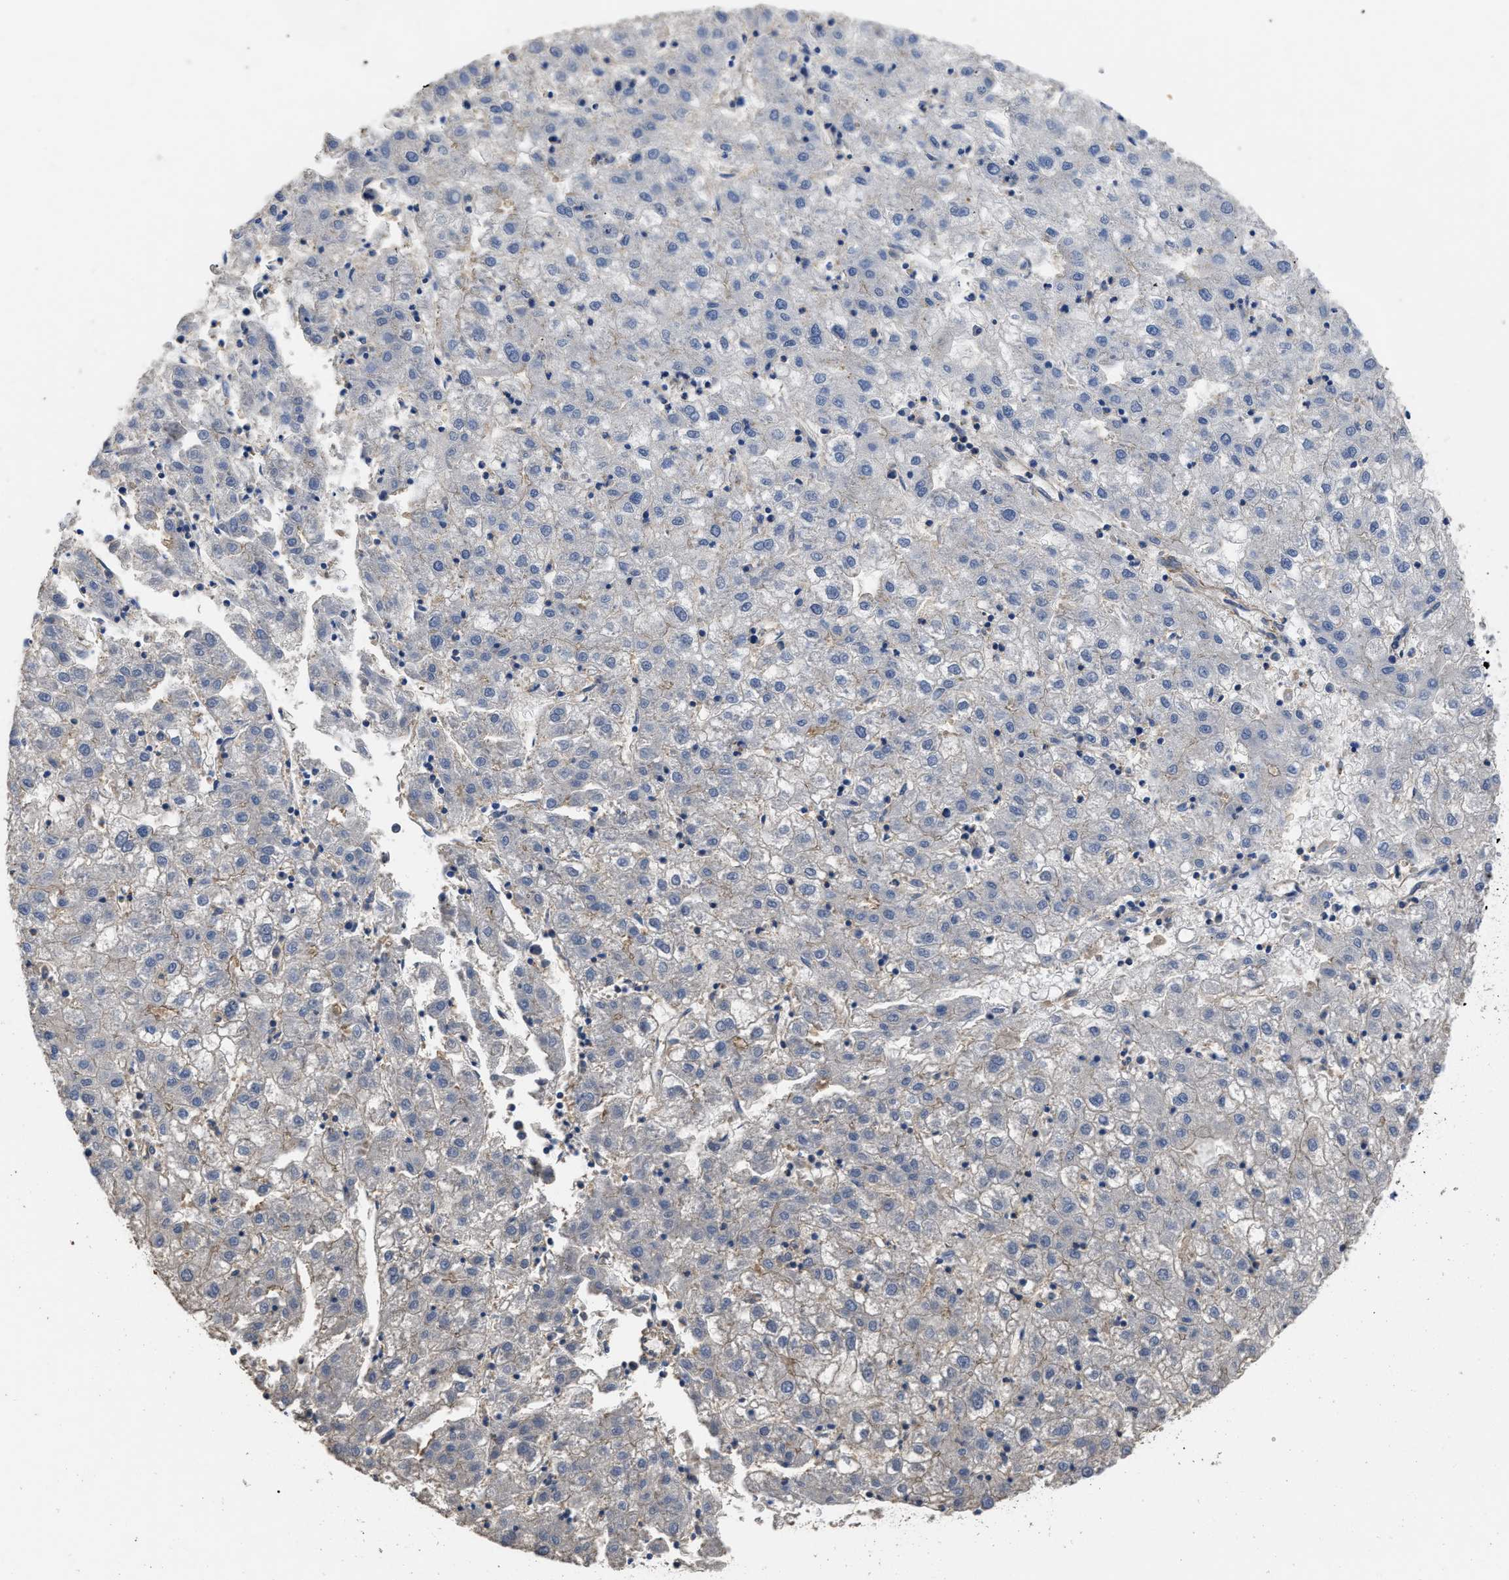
{"staining": {"intensity": "negative", "quantity": "none", "location": "none"}, "tissue": "liver cancer", "cell_type": "Tumor cells", "image_type": "cancer", "snomed": [{"axis": "morphology", "description": "Carcinoma, Hepatocellular, NOS"}, {"axis": "topography", "description": "Liver"}], "caption": "Immunohistochemistry image of human liver cancer (hepatocellular carcinoma) stained for a protein (brown), which reveals no staining in tumor cells.", "gene": "USP4", "patient": {"sex": "male", "age": 72}}